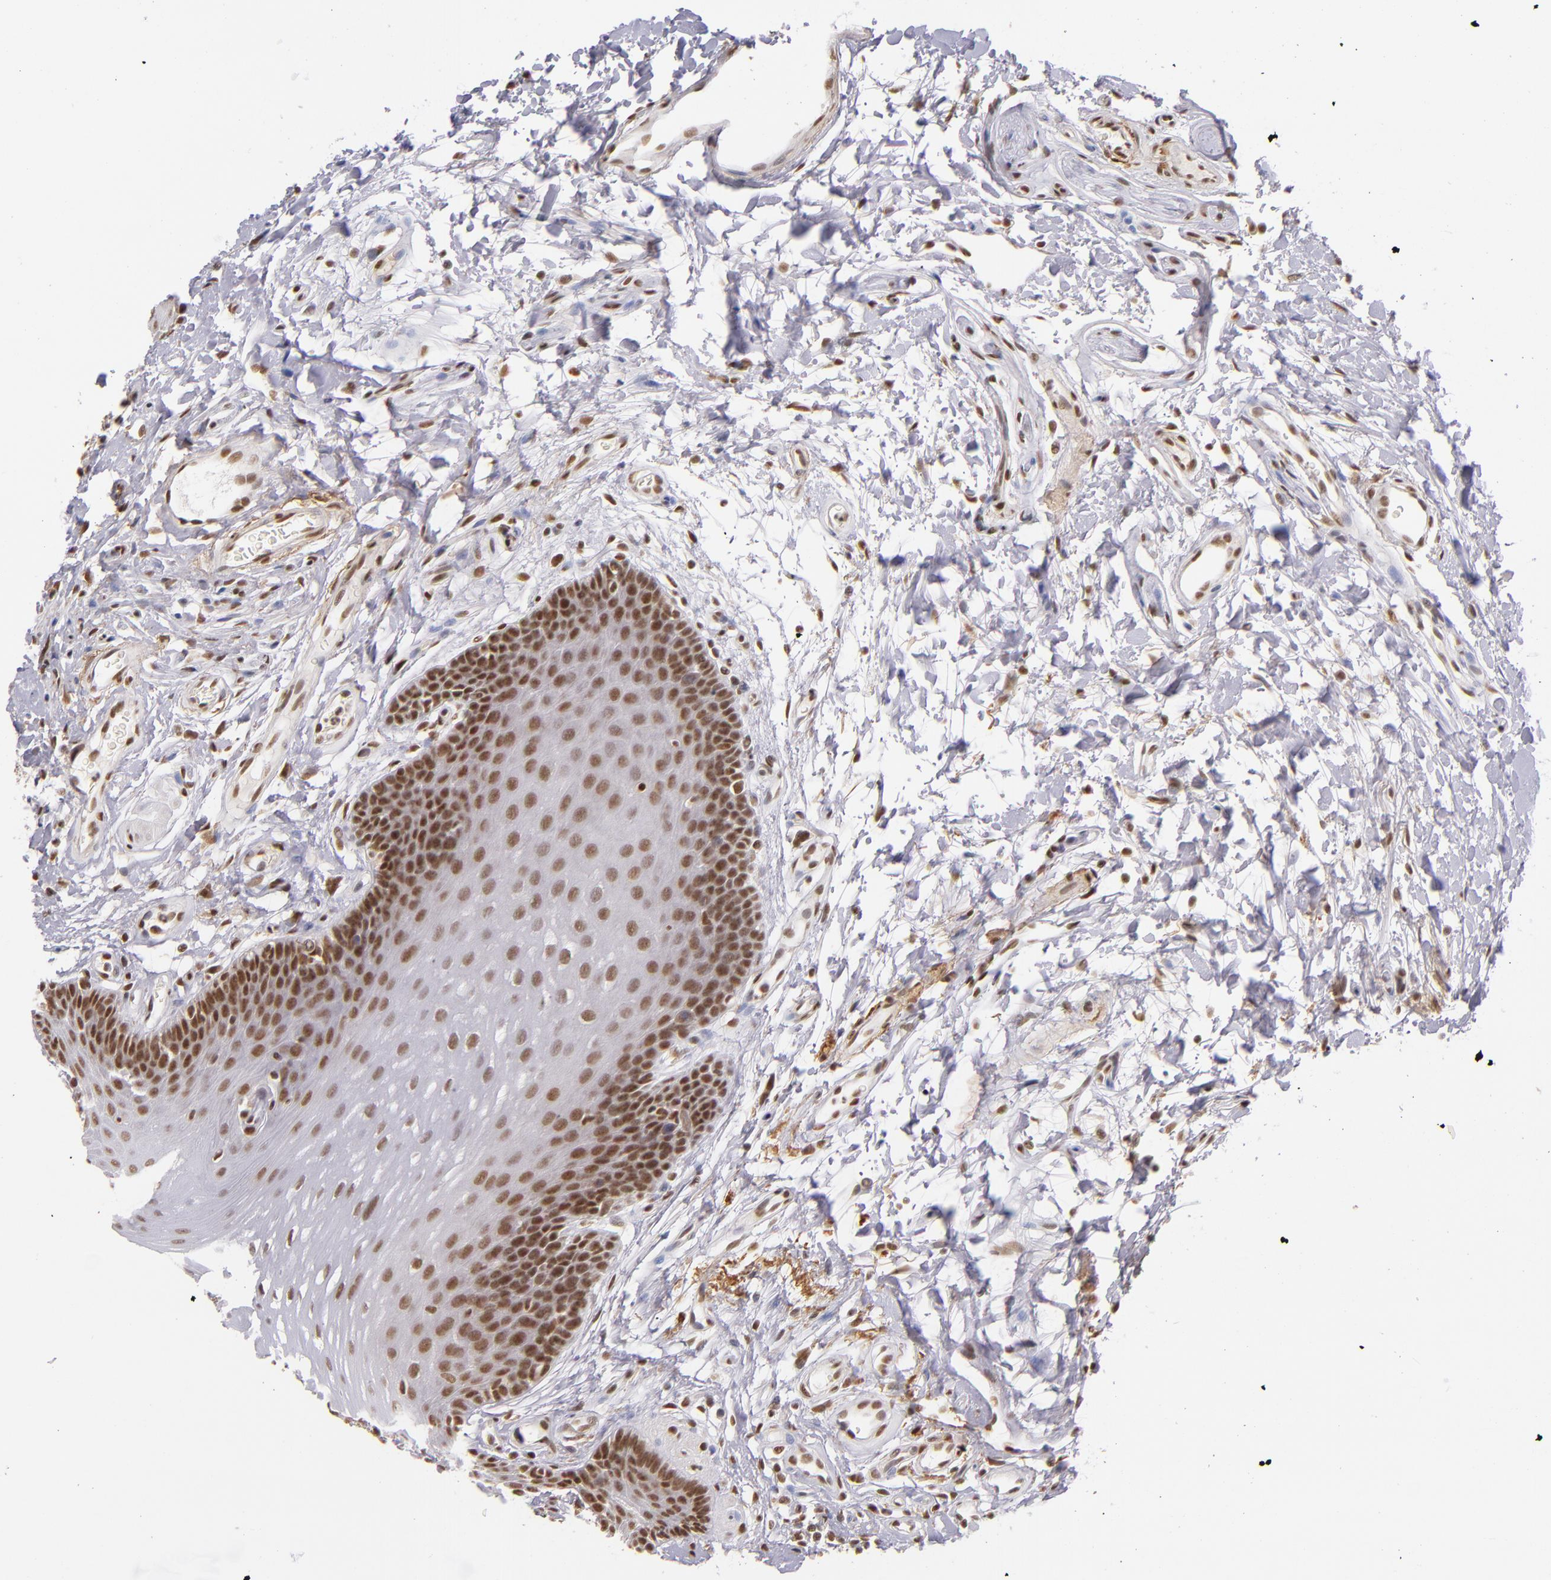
{"staining": {"intensity": "moderate", "quantity": ">75%", "location": "nuclear"}, "tissue": "oral mucosa", "cell_type": "Squamous epithelial cells", "image_type": "normal", "snomed": [{"axis": "morphology", "description": "Normal tissue, NOS"}, {"axis": "topography", "description": "Oral tissue"}], "caption": "IHC photomicrograph of unremarkable oral mucosa stained for a protein (brown), which demonstrates medium levels of moderate nuclear staining in about >75% of squamous epithelial cells.", "gene": "ZNF148", "patient": {"sex": "male", "age": 62}}